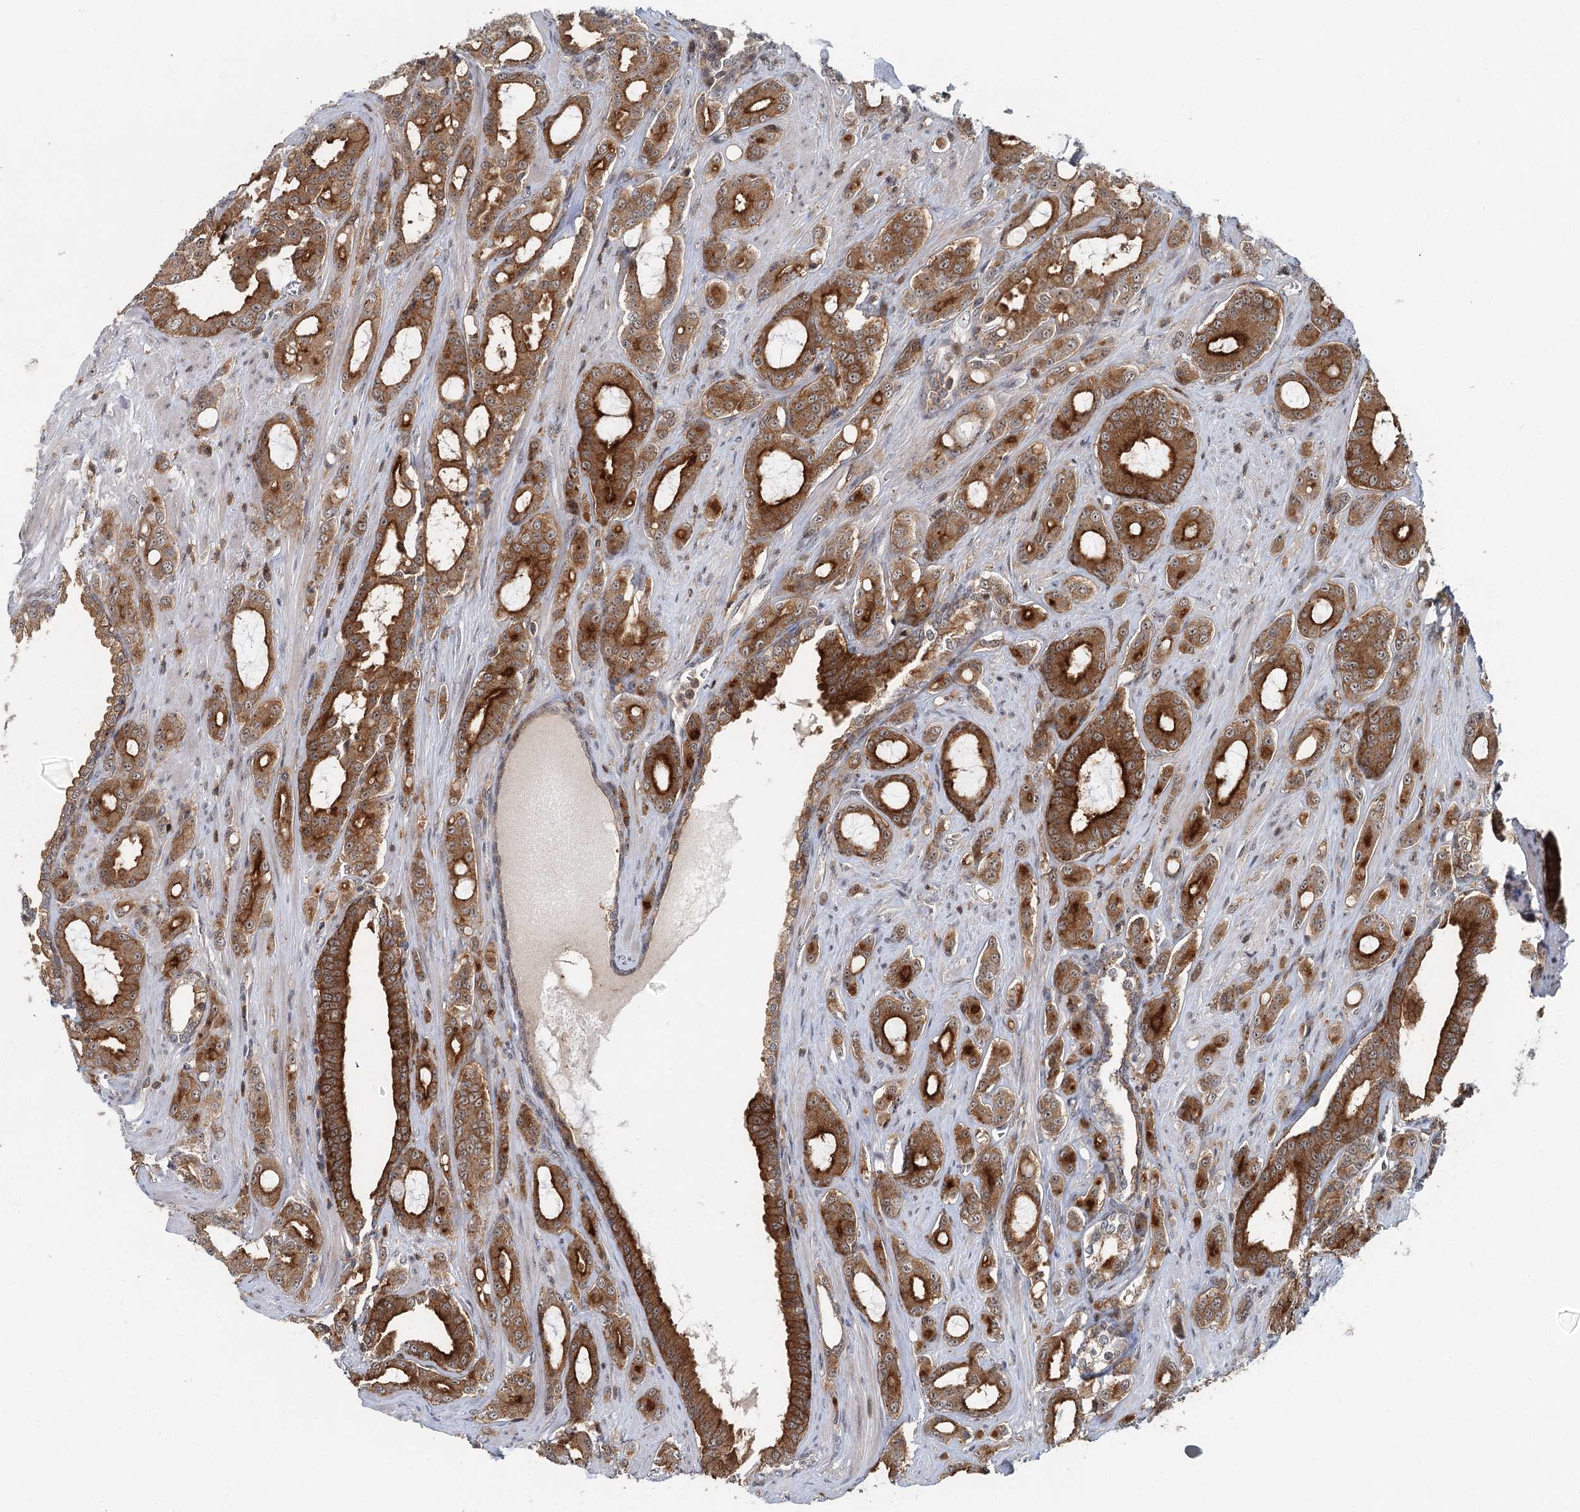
{"staining": {"intensity": "strong", "quantity": ">75%", "location": "cytoplasmic/membranous,nuclear"}, "tissue": "prostate cancer", "cell_type": "Tumor cells", "image_type": "cancer", "snomed": [{"axis": "morphology", "description": "Adenocarcinoma, High grade"}, {"axis": "topography", "description": "Prostate"}], "caption": "This histopathology image reveals immunohistochemistry (IHC) staining of human prostate adenocarcinoma (high-grade), with high strong cytoplasmic/membranous and nuclear staining in approximately >75% of tumor cells.", "gene": "CDC42SE2", "patient": {"sex": "male", "age": 72}}